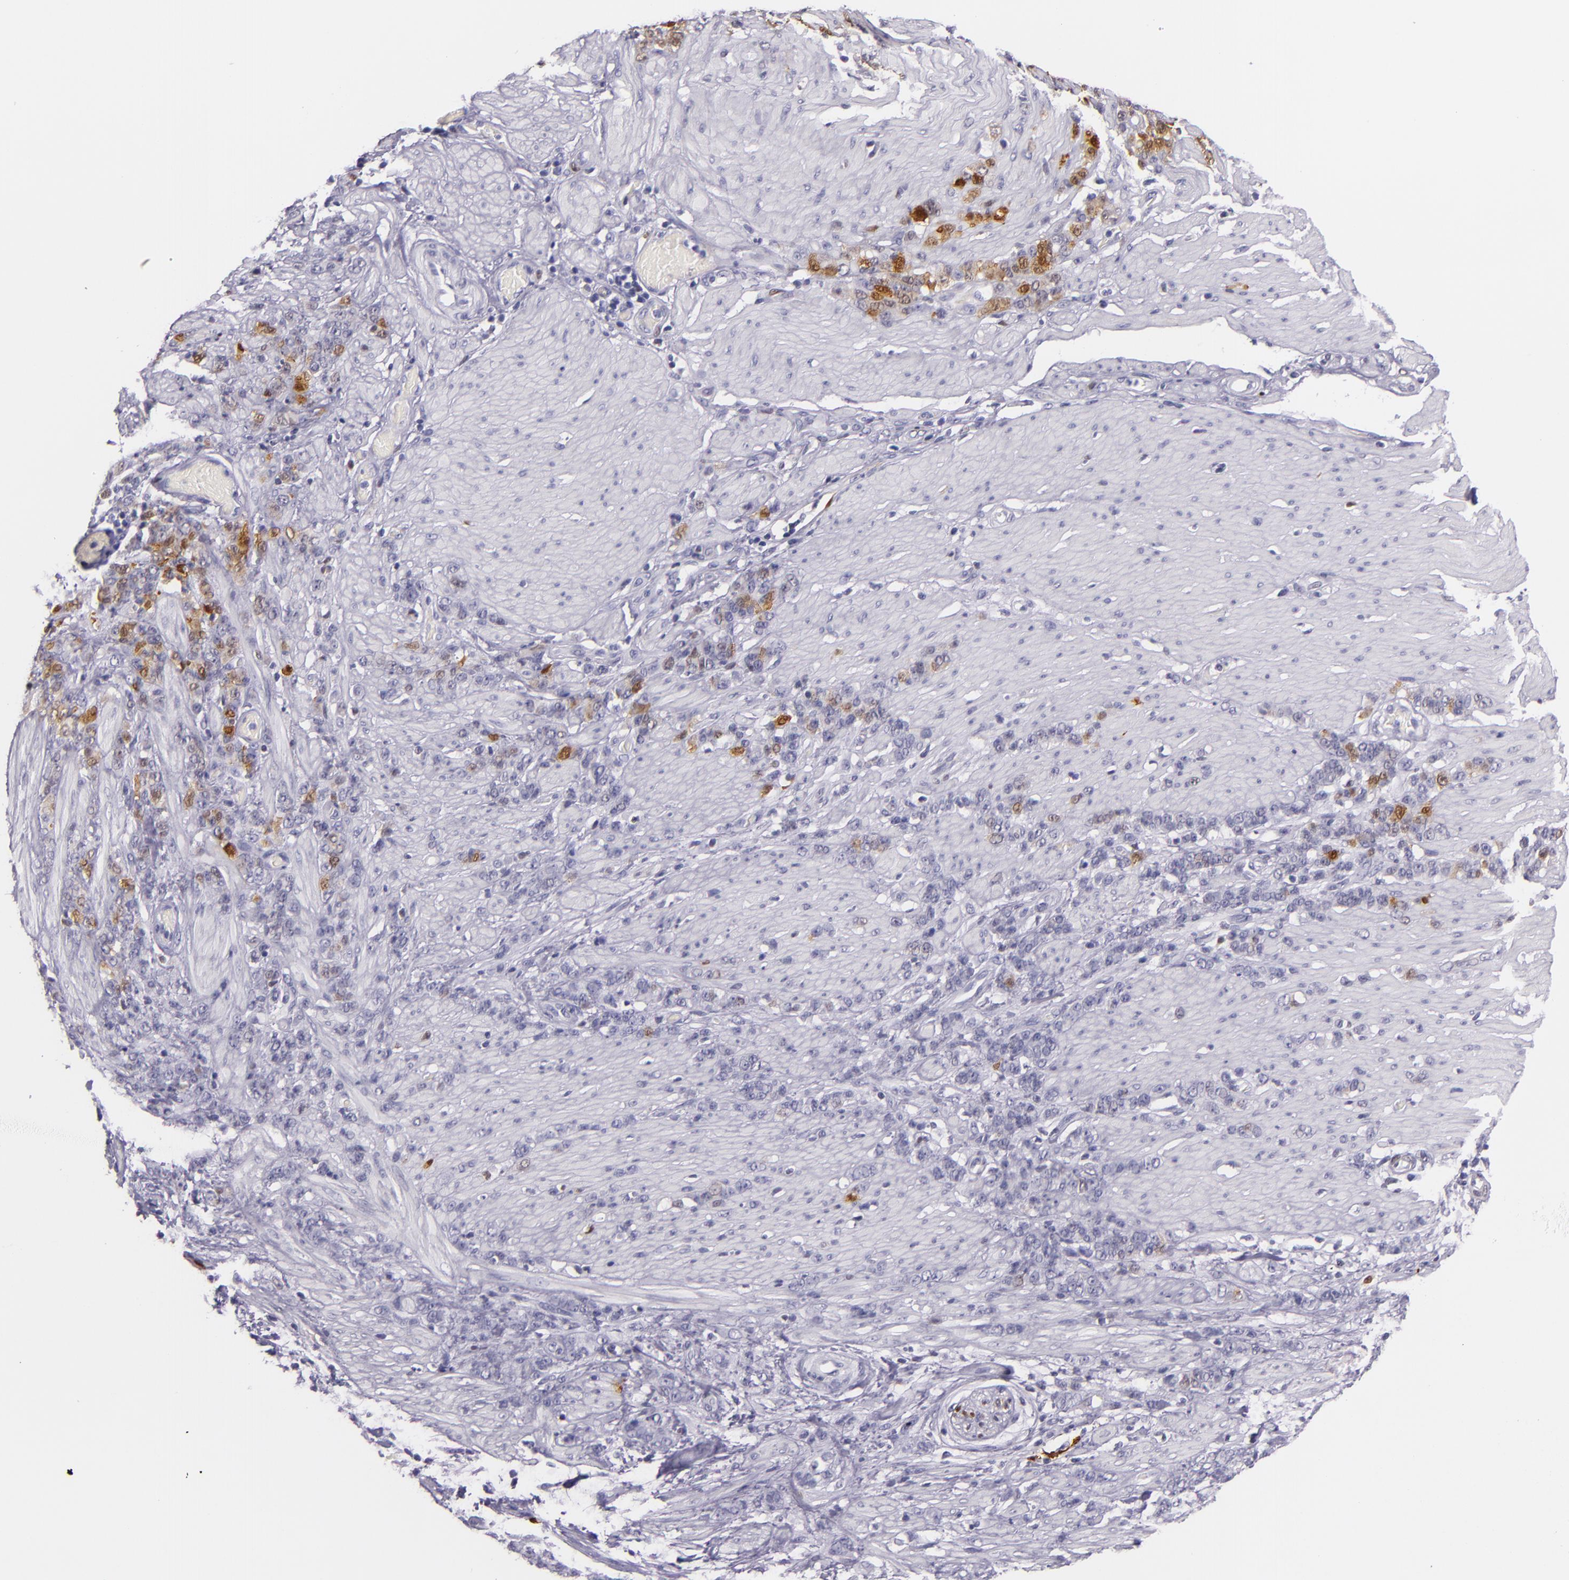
{"staining": {"intensity": "moderate", "quantity": "<25%", "location": "nuclear"}, "tissue": "stomach cancer", "cell_type": "Tumor cells", "image_type": "cancer", "snomed": [{"axis": "morphology", "description": "Adenocarcinoma, NOS"}, {"axis": "topography", "description": "Stomach, lower"}], "caption": "The image reveals immunohistochemical staining of stomach cancer. There is moderate nuclear staining is appreciated in about <25% of tumor cells.", "gene": "MT1A", "patient": {"sex": "male", "age": 88}}